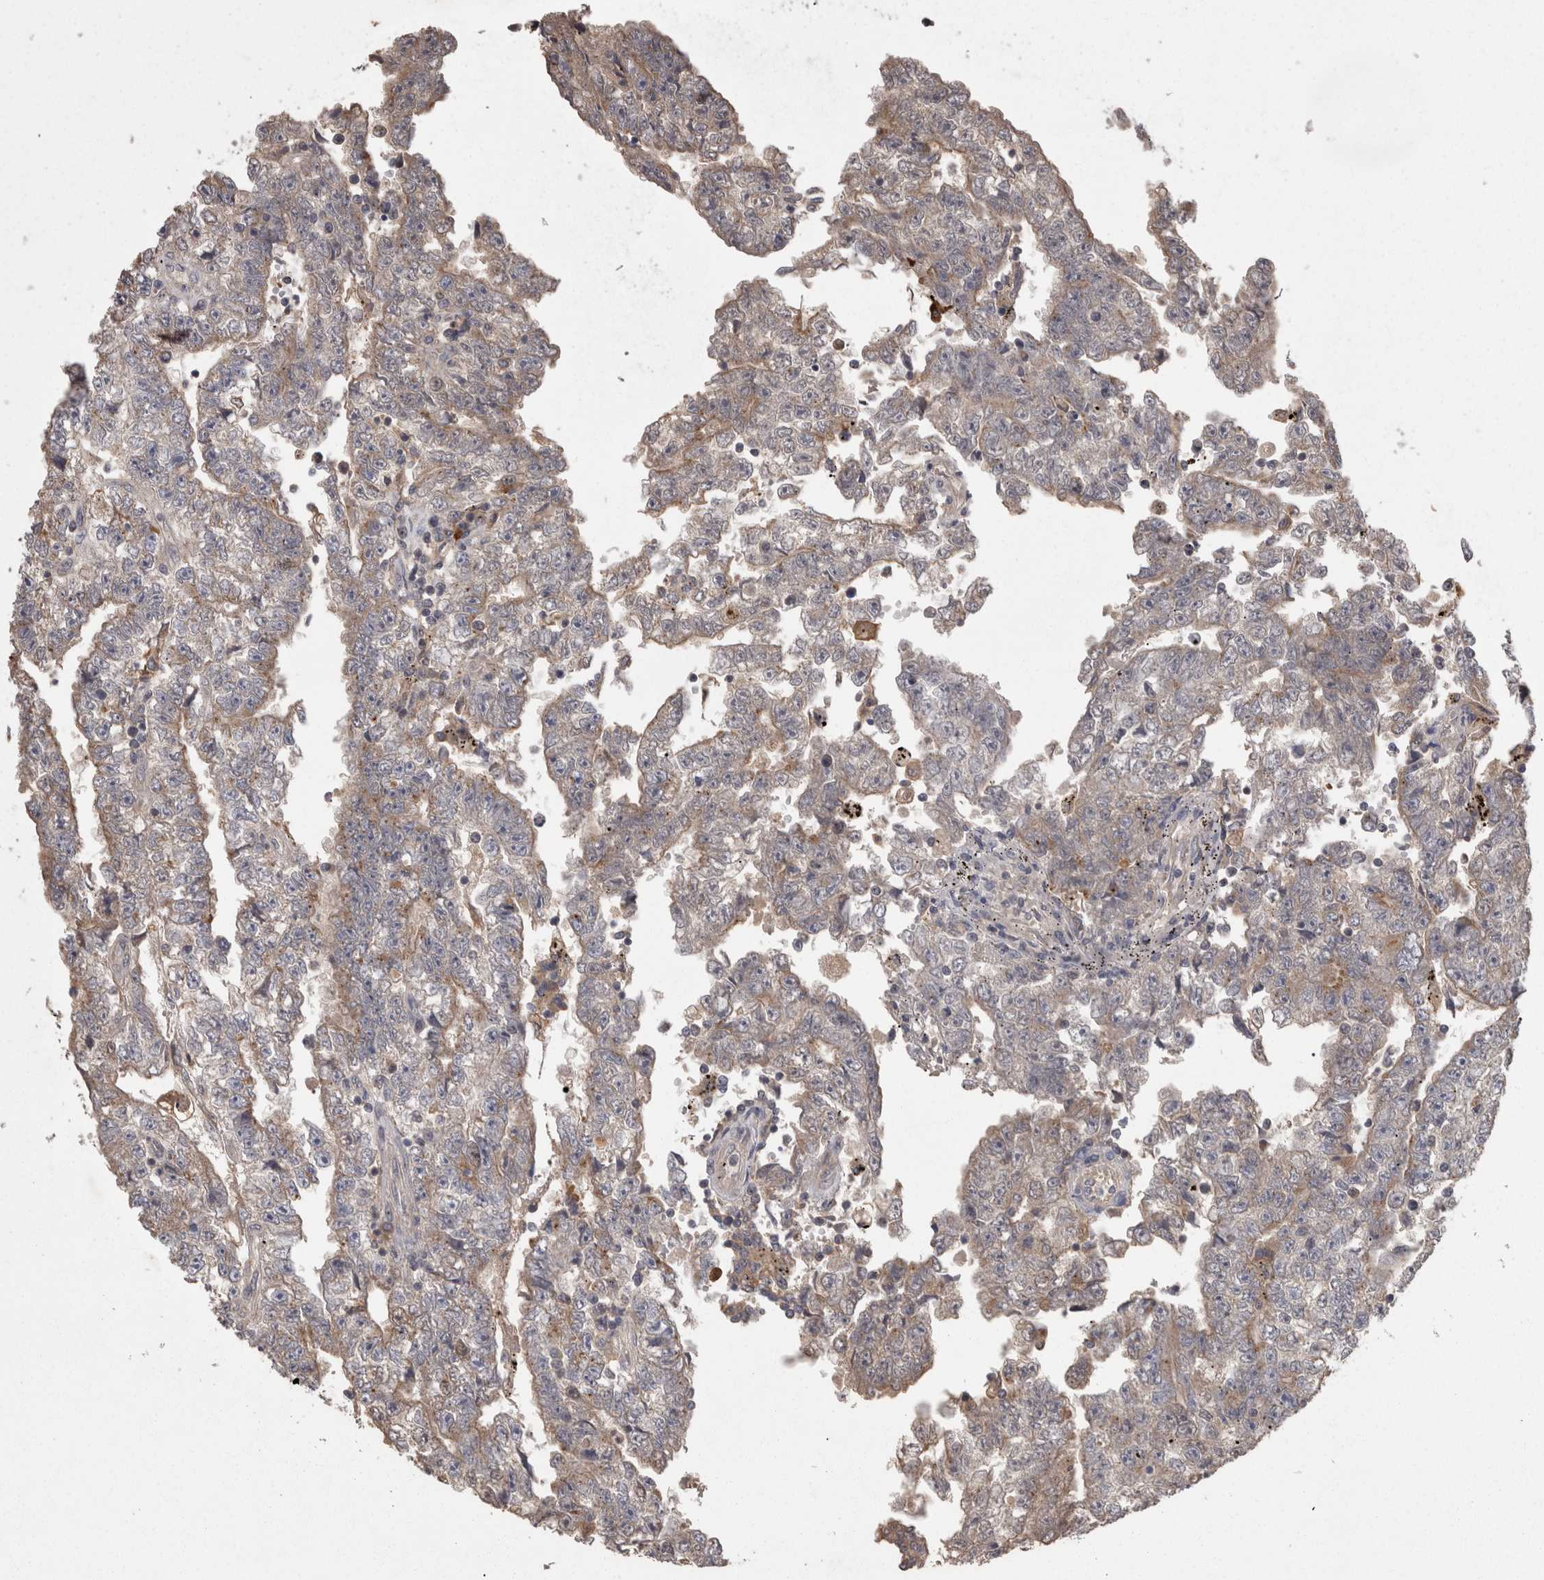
{"staining": {"intensity": "weak", "quantity": ">75%", "location": "cytoplasmic/membranous"}, "tissue": "testis cancer", "cell_type": "Tumor cells", "image_type": "cancer", "snomed": [{"axis": "morphology", "description": "Carcinoma, Embryonal, NOS"}, {"axis": "topography", "description": "Testis"}], "caption": "Embryonal carcinoma (testis) stained with a brown dye reveals weak cytoplasmic/membranous positive positivity in approximately >75% of tumor cells.", "gene": "PCM1", "patient": {"sex": "male", "age": 25}}